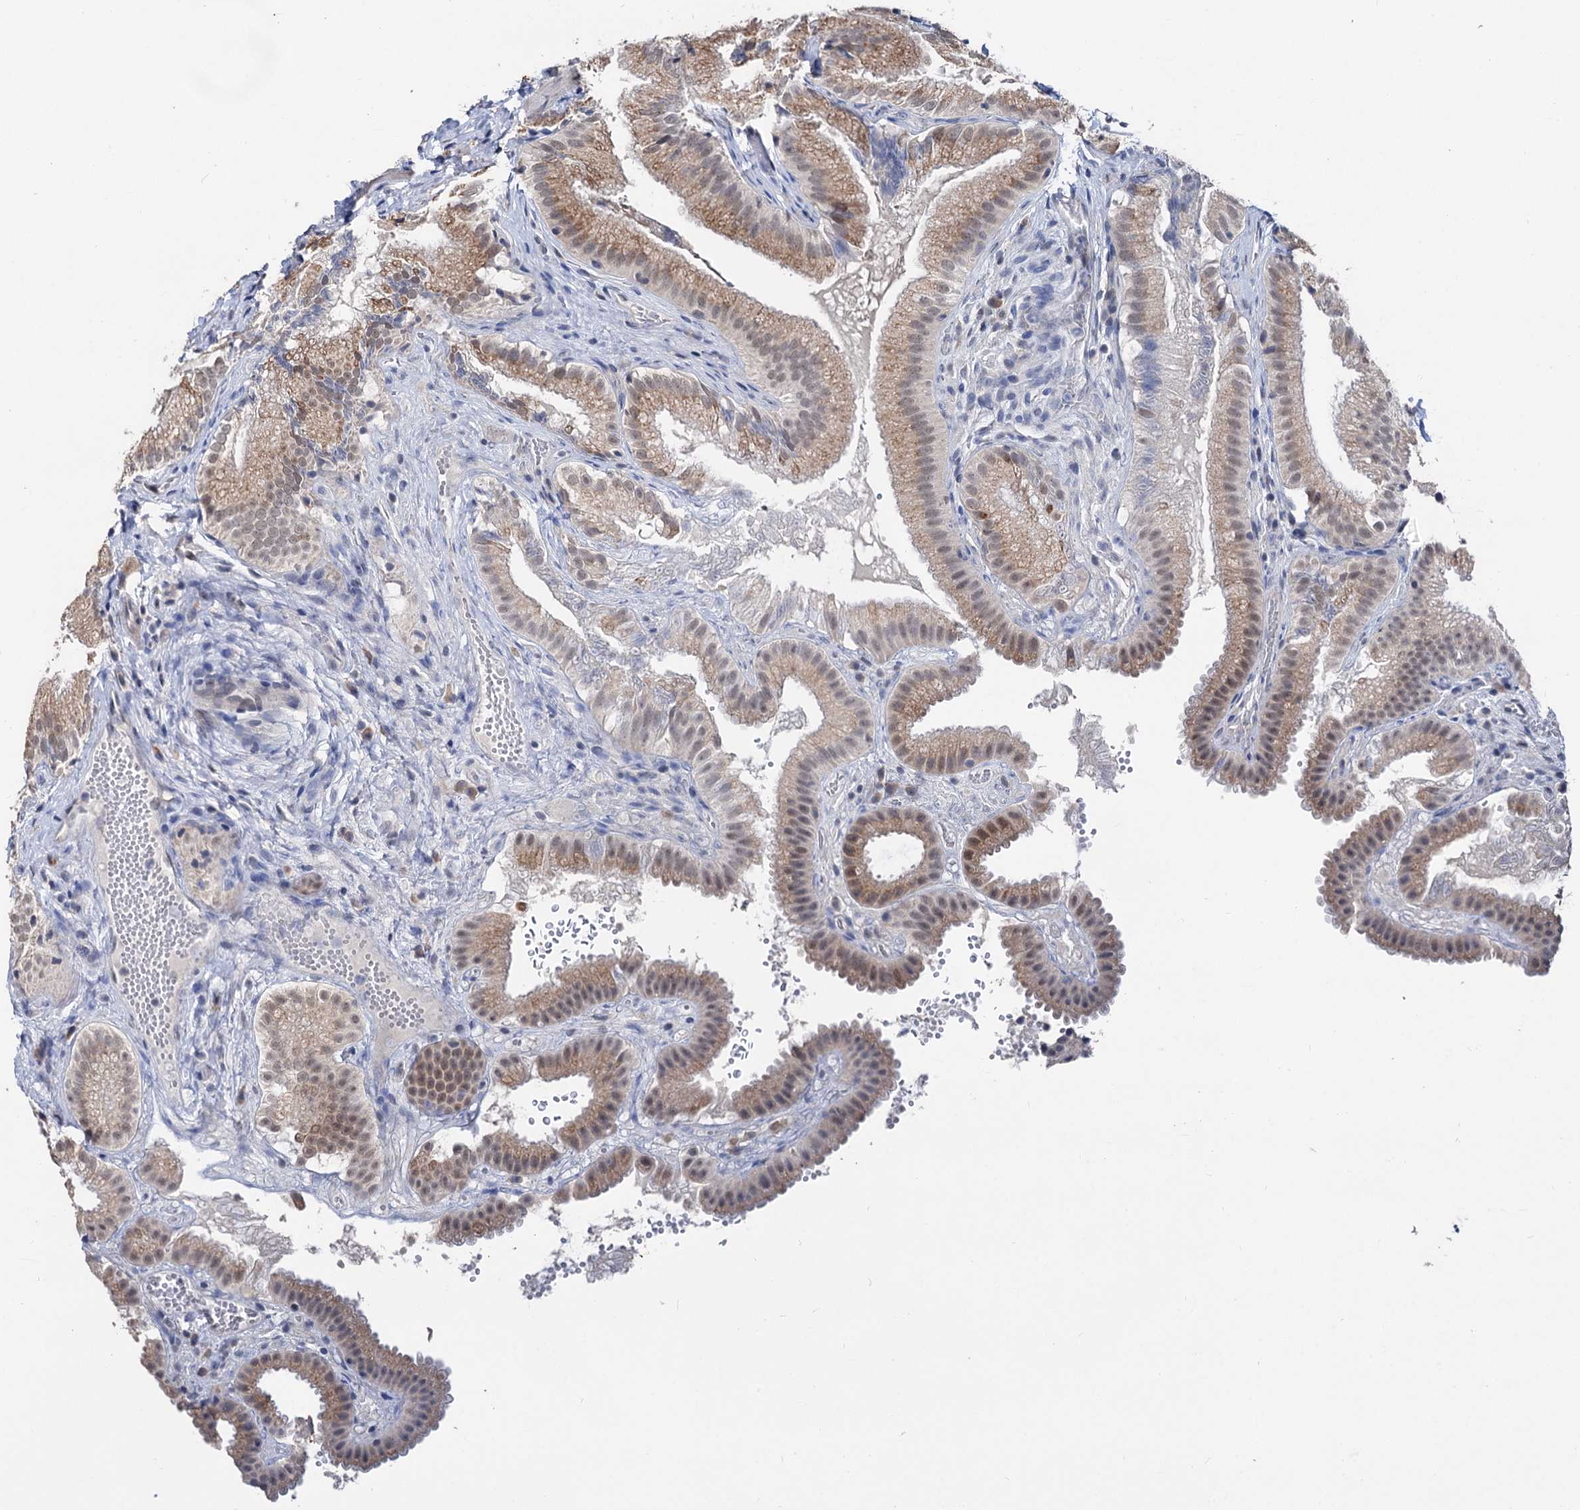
{"staining": {"intensity": "moderate", "quantity": ">75%", "location": "cytoplasmic/membranous,nuclear"}, "tissue": "gallbladder", "cell_type": "Glandular cells", "image_type": "normal", "snomed": [{"axis": "morphology", "description": "Normal tissue, NOS"}, {"axis": "topography", "description": "Gallbladder"}], "caption": "The histopathology image demonstrates immunohistochemical staining of unremarkable gallbladder. There is moderate cytoplasmic/membranous,nuclear expression is identified in approximately >75% of glandular cells. (DAB (3,3'-diaminobenzidine) = brown stain, brightfield microscopy at high magnification).", "gene": "CAPRIN2", "patient": {"sex": "female", "age": 30}}